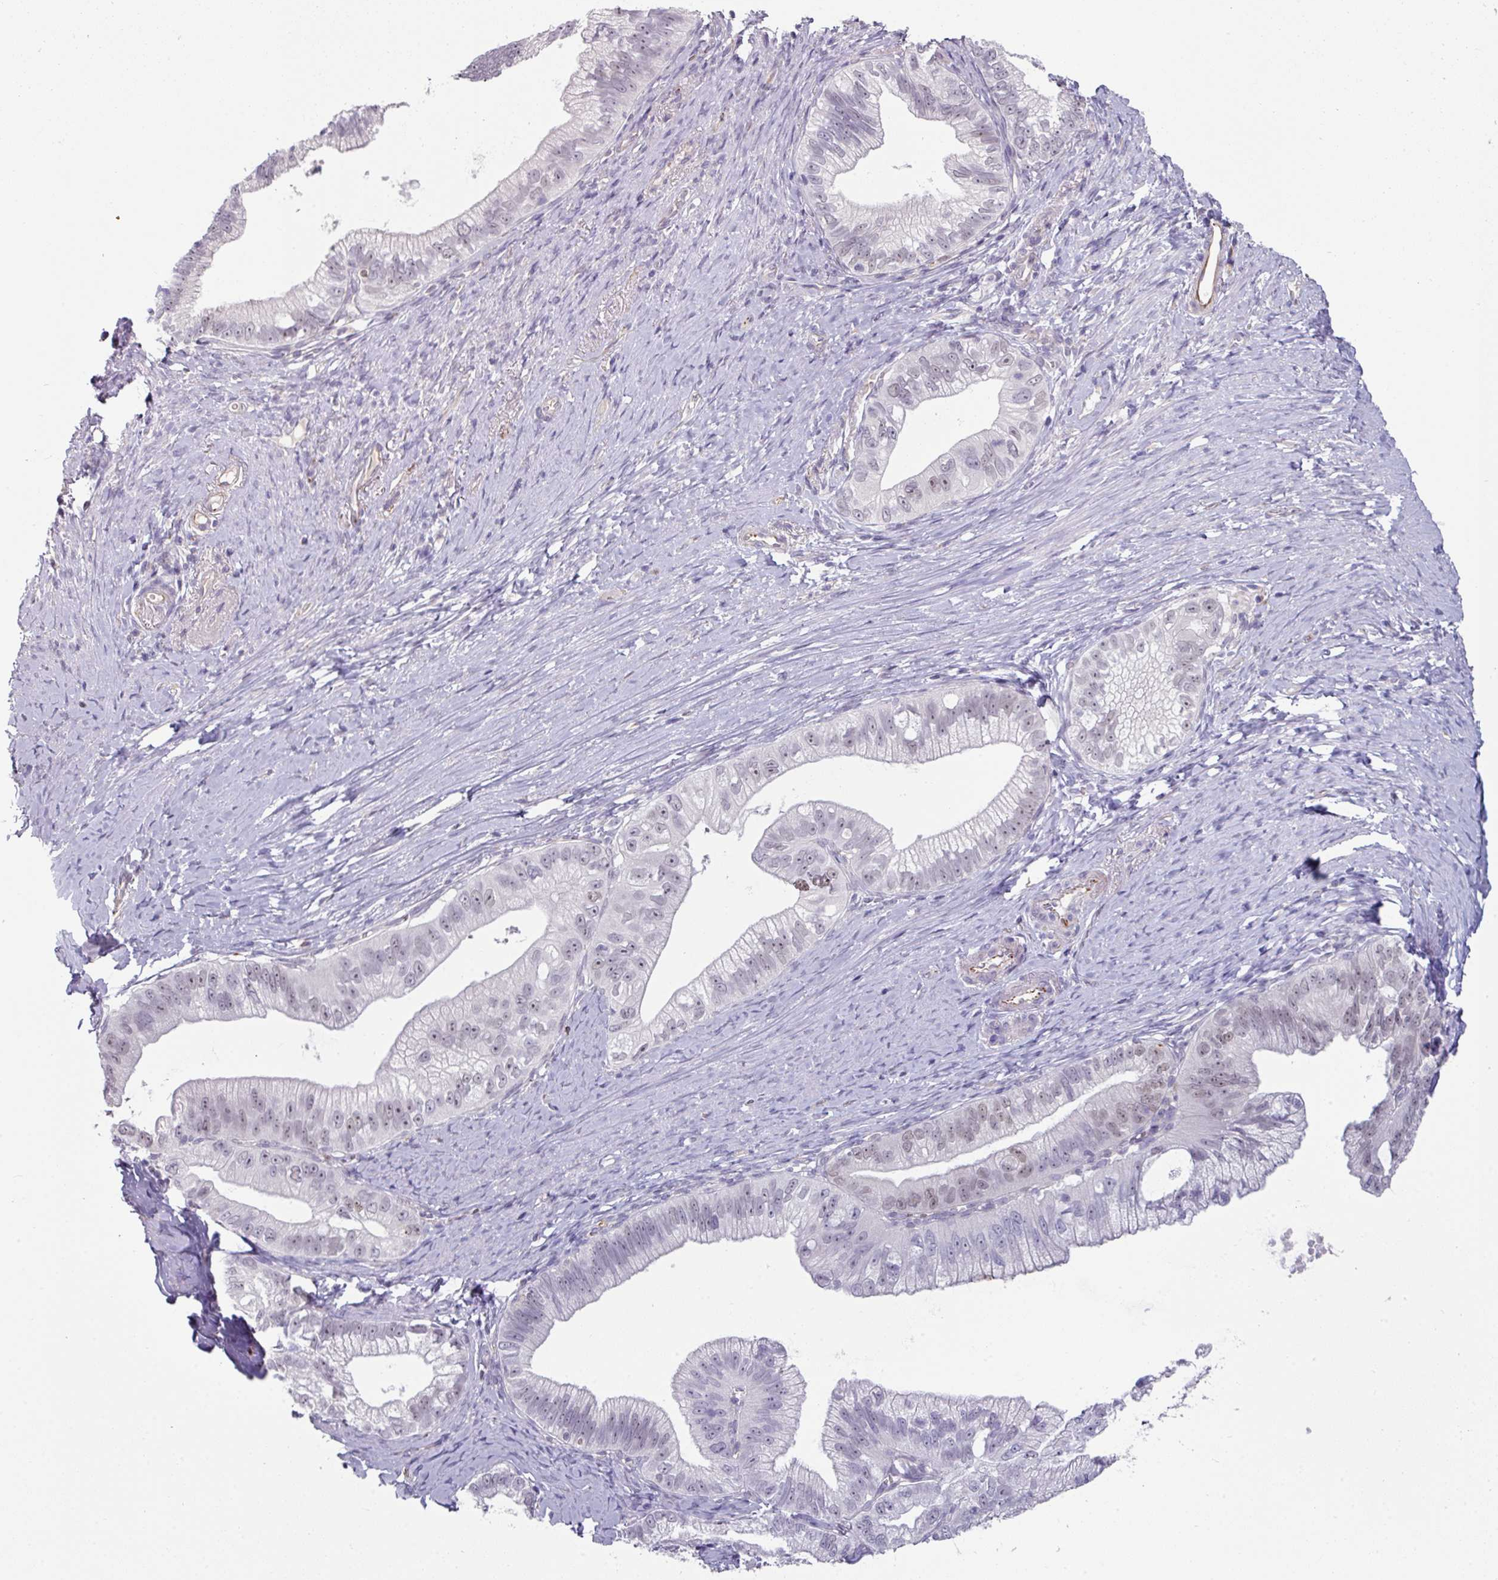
{"staining": {"intensity": "weak", "quantity": "<25%", "location": "nuclear"}, "tissue": "pancreatic cancer", "cell_type": "Tumor cells", "image_type": "cancer", "snomed": [{"axis": "morphology", "description": "Adenocarcinoma, NOS"}, {"axis": "topography", "description": "Pancreas"}], "caption": "High power microscopy micrograph of an immunohistochemistry (IHC) micrograph of pancreatic adenocarcinoma, revealing no significant expression in tumor cells. Nuclei are stained in blue.", "gene": "EYA3", "patient": {"sex": "male", "age": 70}}